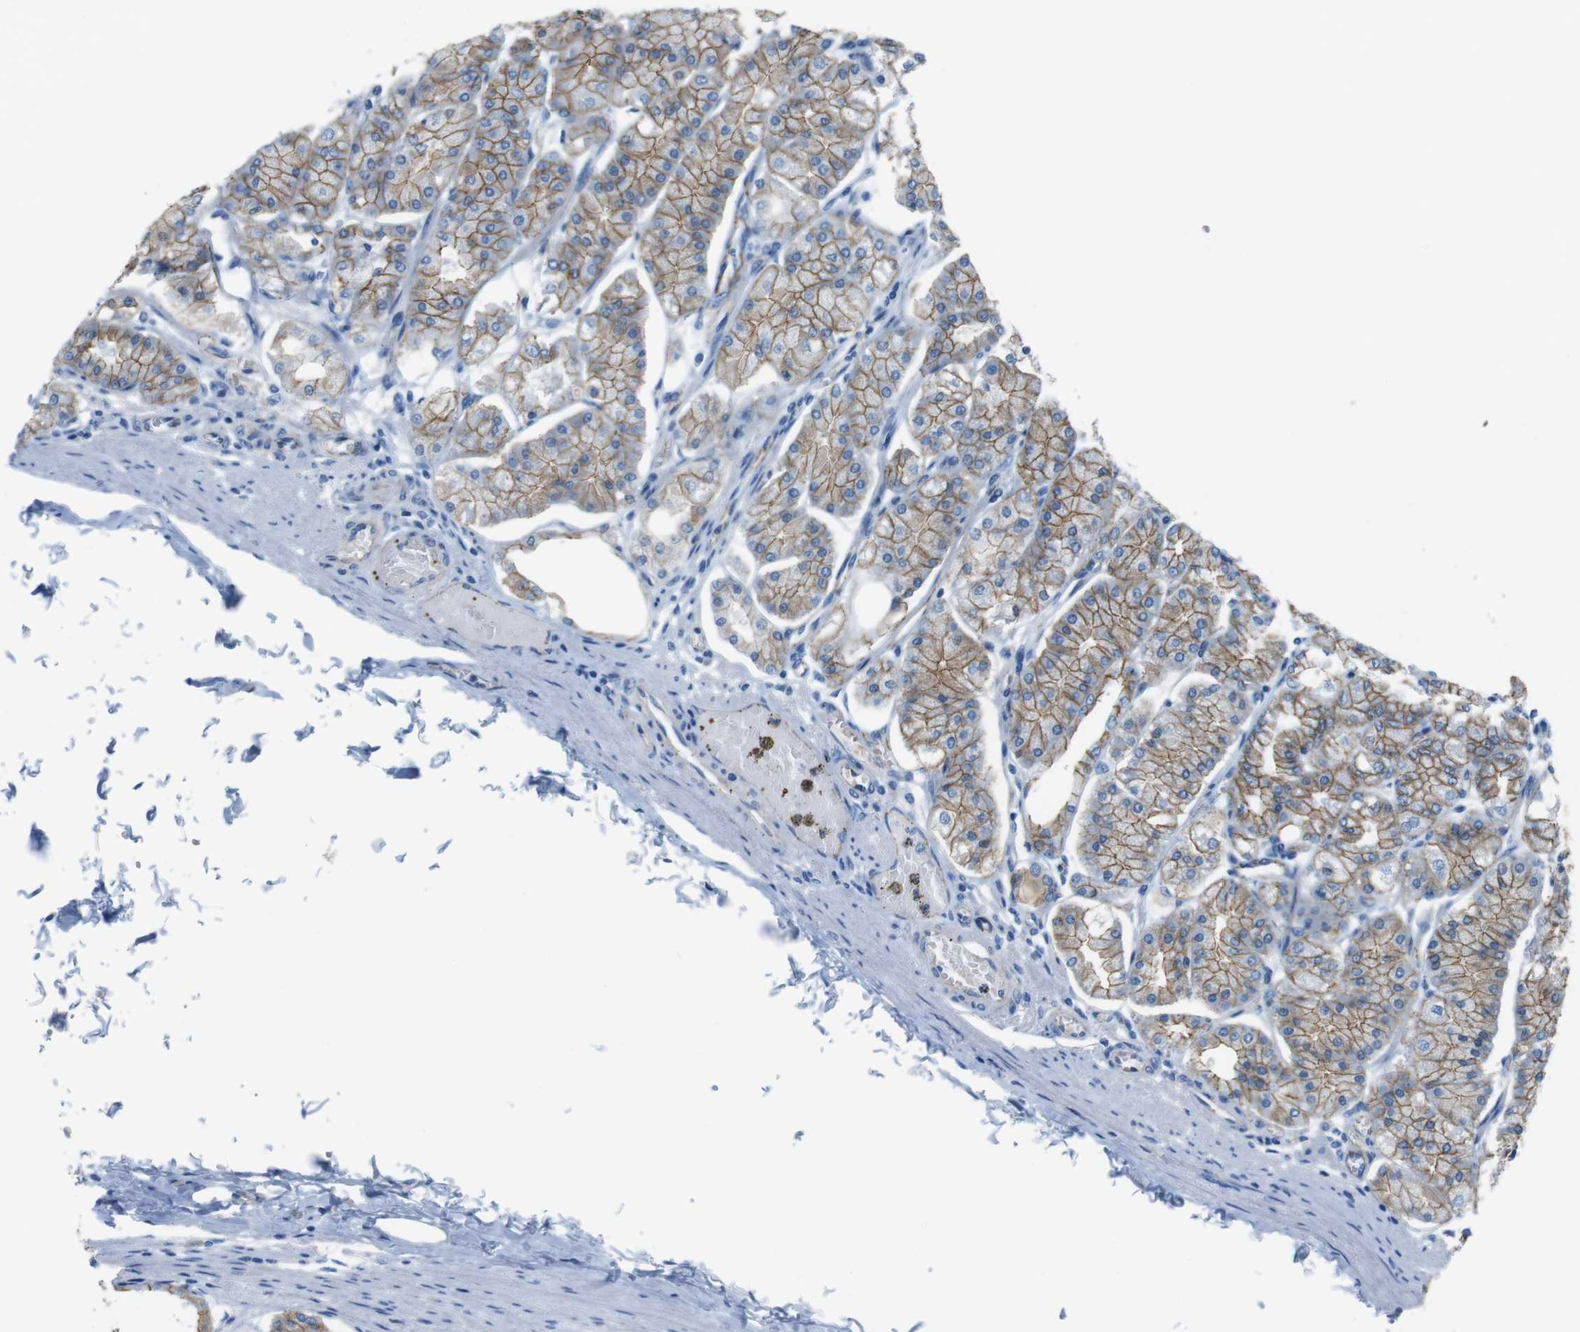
{"staining": {"intensity": "strong", "quantity": ">75%", "location": "cytoplasmic/membranous"}, "tissue": "stomach", "cell_type": "Glandular cells", "image_type": "normal", "snomed": [{"axis": "morphology", "description": "Normal tissue, NOS"}, {"axis": "topography", "description": "Stomach, lower"}], "caption": "This histopathology image demonstrates immunohistochemistry staining of unremarkable stomach, with high strong cytoplasmic/membranous expression in approximately >75% of glandular cells.", "gene": "SLC6A6", "patient": {"sex": "male", "age": 71}}